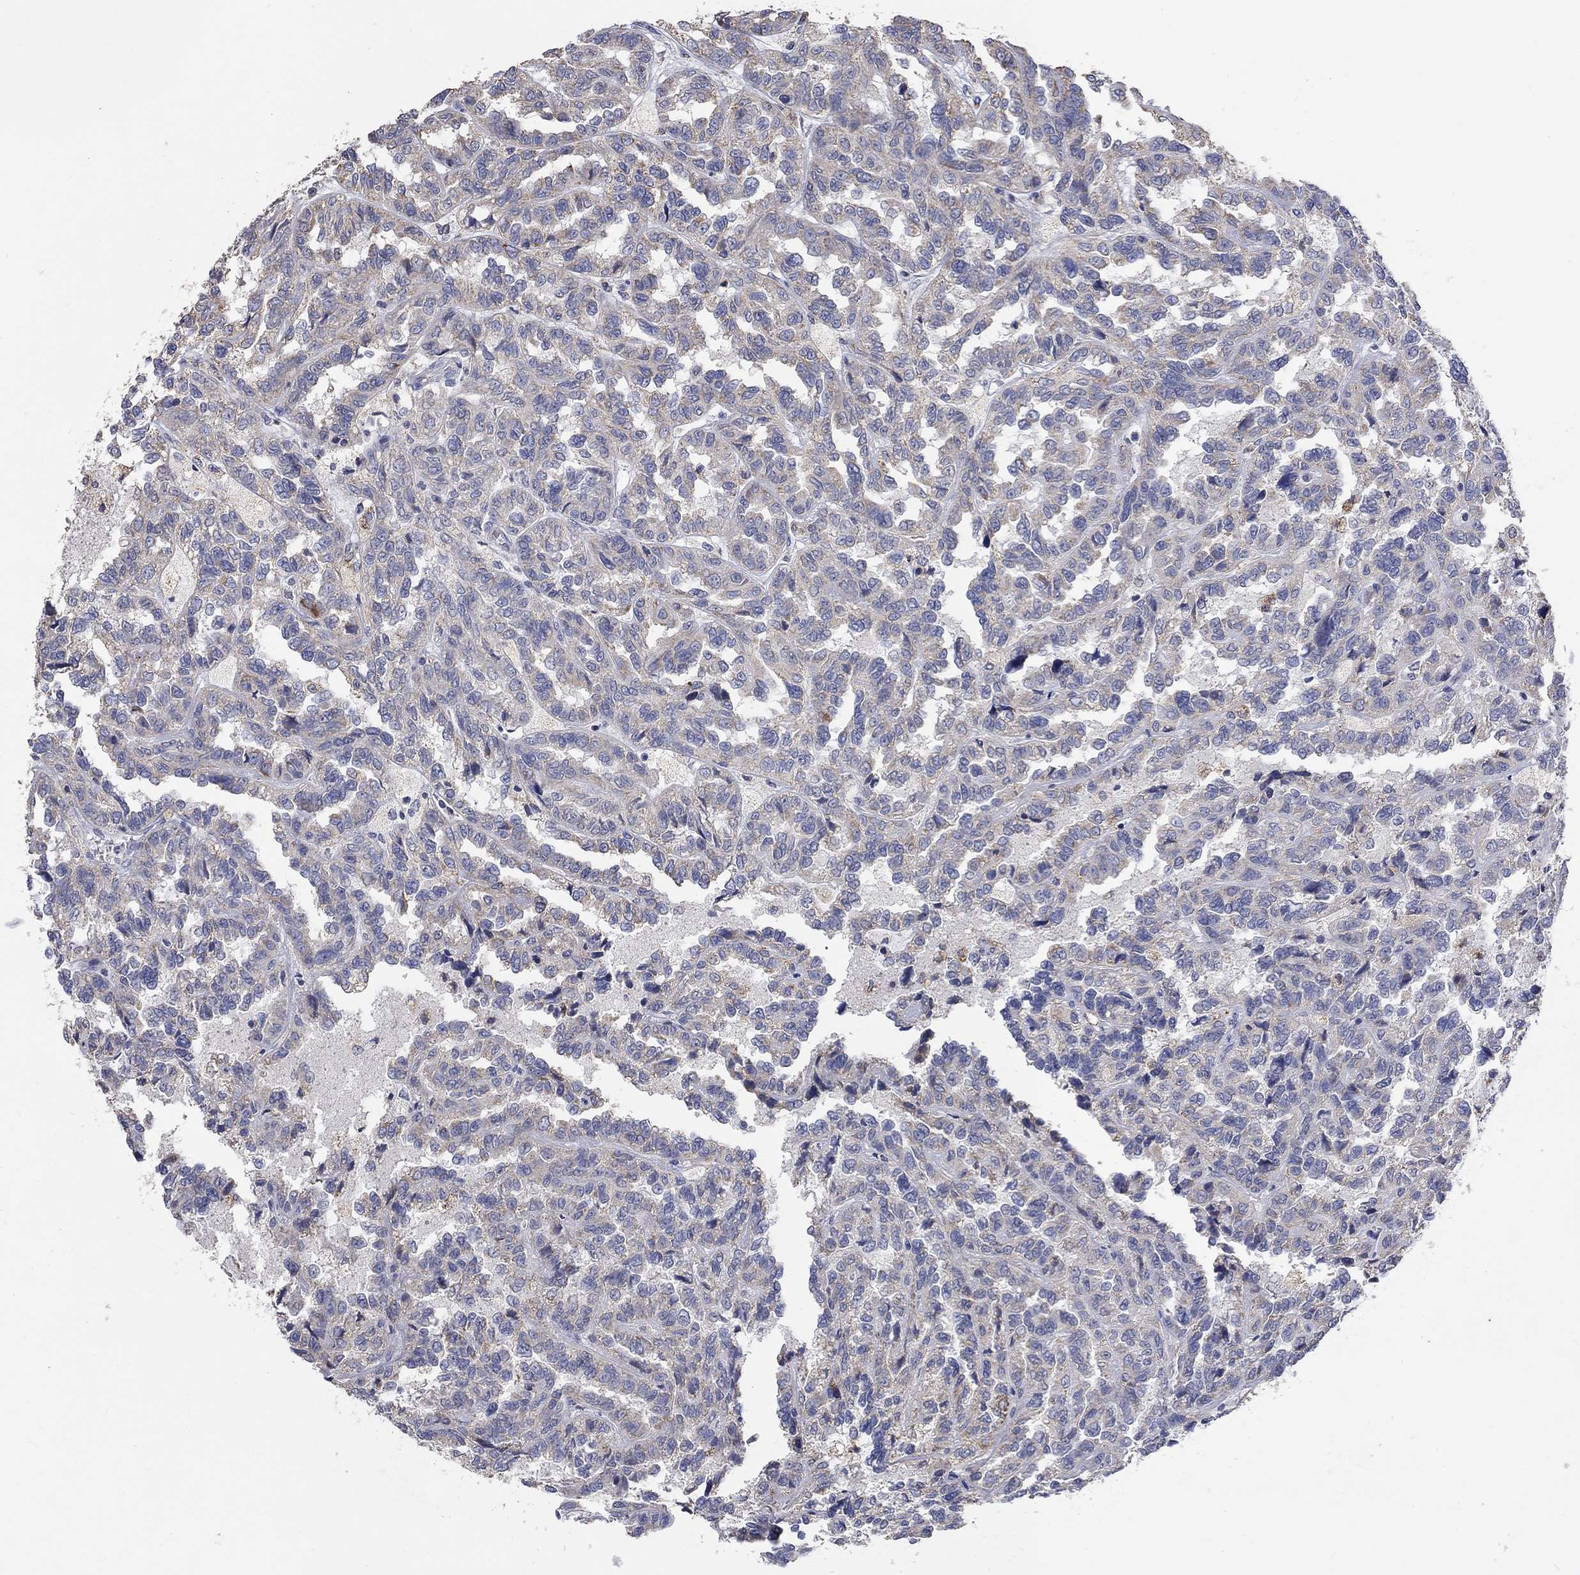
{"staining": {"intensity": "moderate", "quantity": "<25%", "location": "cytoplasmic/membranous"}, "tissue": "renal cancer", "cell_type": "Tumor cells", "image_type": "cancer", "snomed": [{"axis": "morphology", "description": "Adenocarcinoma, NOS"}, {"axis": "topography", "description": "Kidney"}], "caption": "IHC of renal cancer shows low levels of moderate cytoplasmic/membranous staining in approximately <25% of tumor cells. The staining was performed using DAB (3,3'-diaminobenzidine) to visualize the protein expression in brown, while the nuclei were stained in blue with hematoxylin (Magnification: 20x).", "gene": "UGT8", "patient": {"sex": "male", "age": 79}}